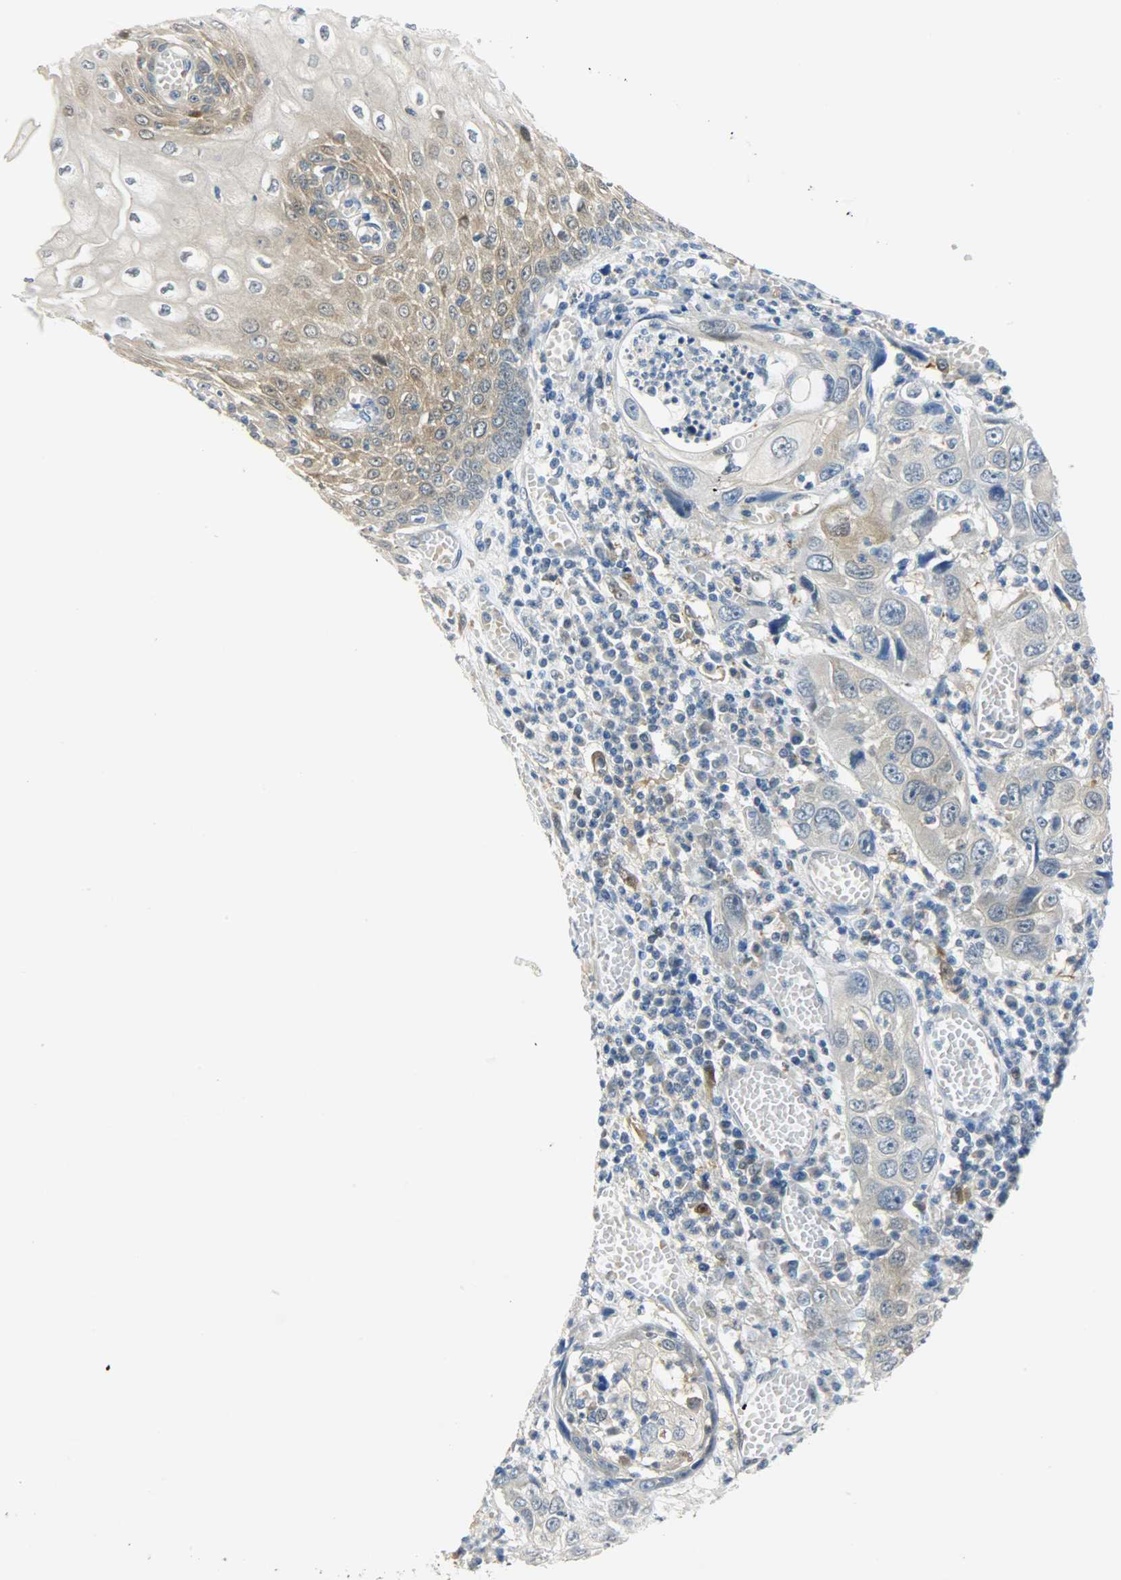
{"staining": {"intensity": "strong", "quantity": "<25%", "location": "cytoplasmic/membranous"}, "tissue": "esophagus", "cell_type": "Squamous epithelial cells", "image_type": "normal", "snomed": [{"axis": "morphology", "description": "Normal tissue, NOS"}, {"axis": "morphology", "description": "Squamous cell carcinoma, NOS"}, {"axis": "topography", "description": "Esophagus"}], "caption": "Immunohistochemistry (IHC) (DAB (3,3'-diaminobenzidine)) staining of unremarkable esophagus exhibits strong cytoplasmic/membranous protein expression in approximately <25% of squamous epithelial cells.", "gene": "EIF4EBP1", "patient": {"sex": "male", "age": 65}}